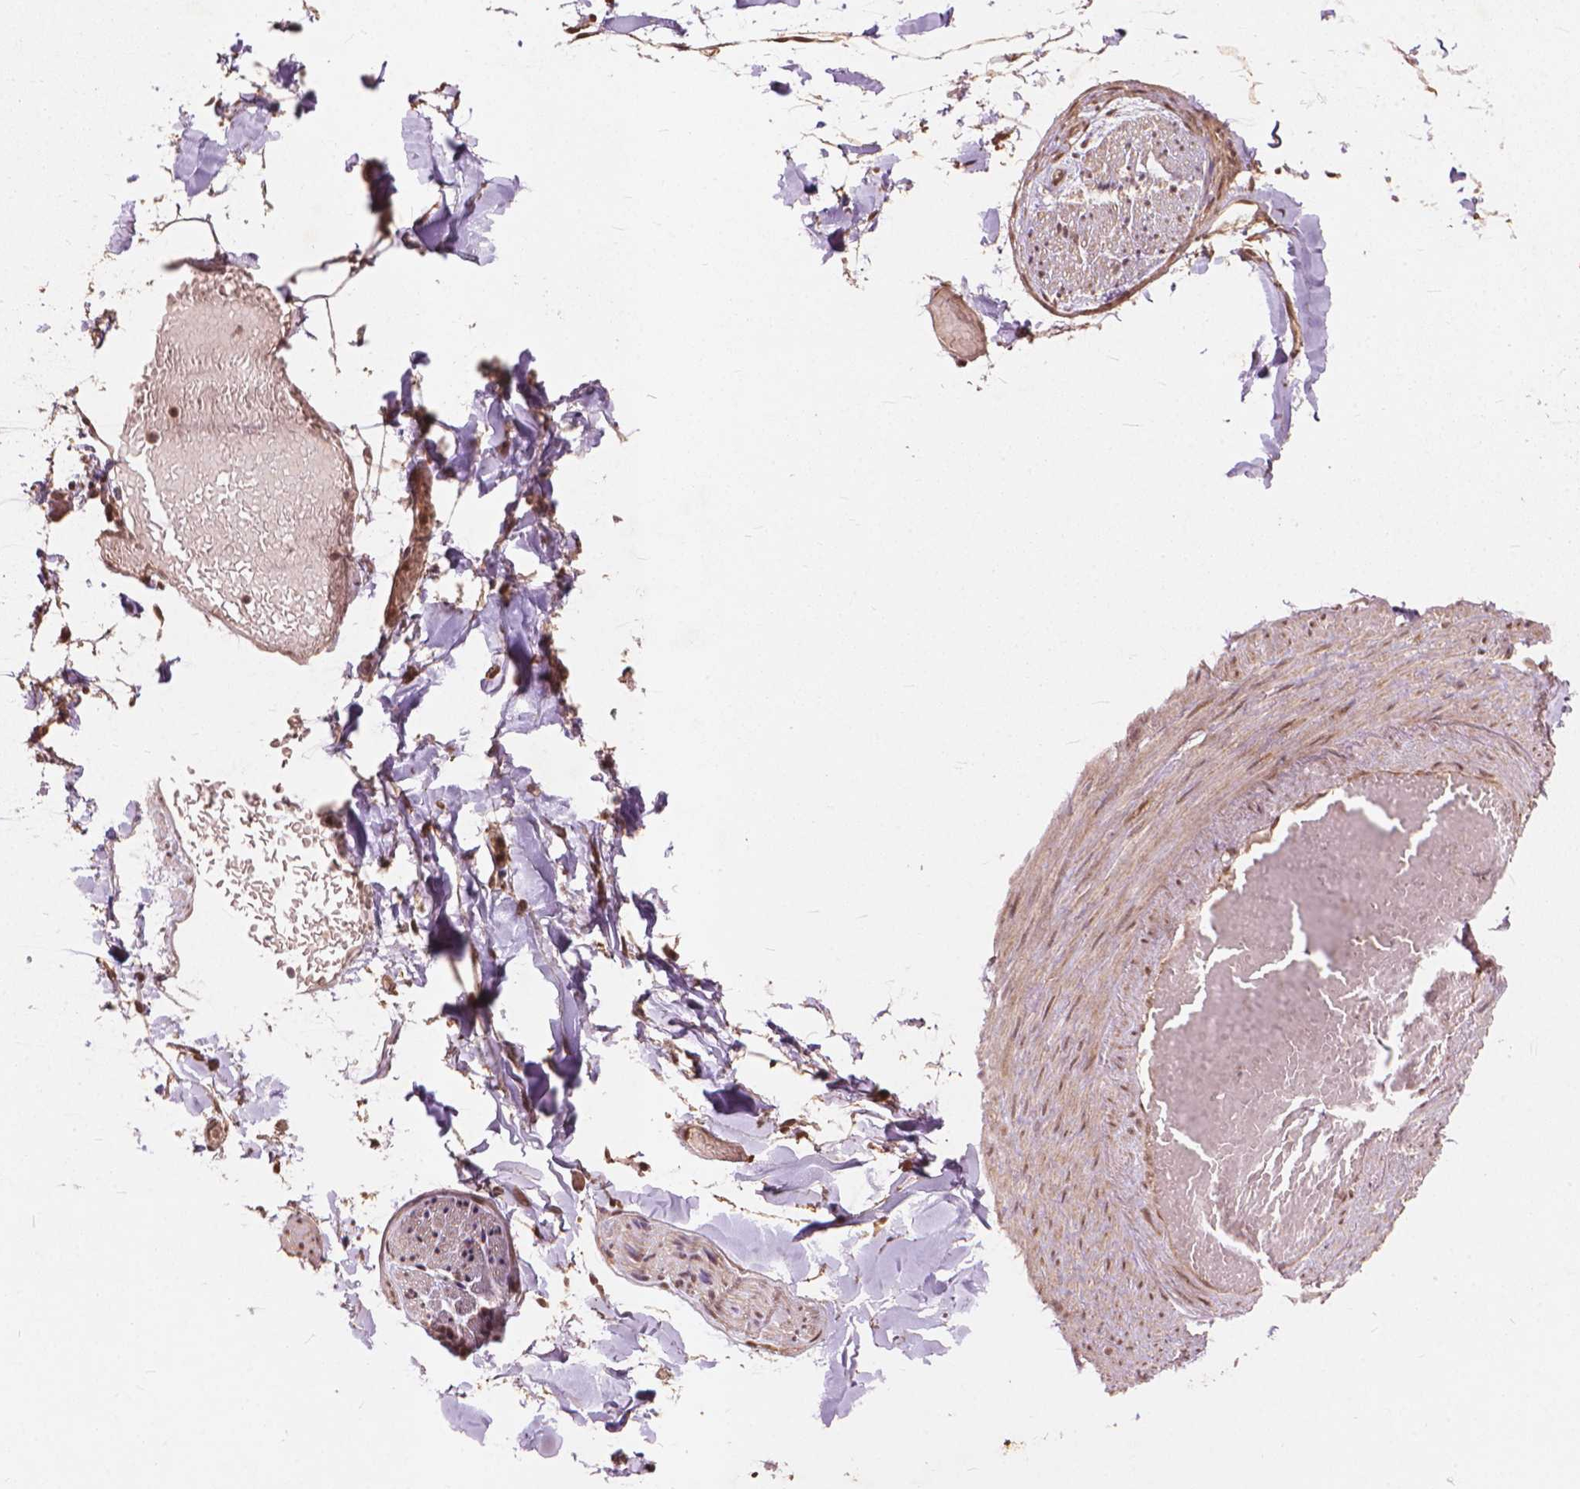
{"staining": {"intensity": "moderate", "quantity": "25%-75%", "location": "nuclear"}, "tissue": "adipose tissue", "cell_type": "Adipocytes", "image_type": "normal", "snomed": [{"axis": "morphology", "description": "Normal tissue, NOS"}, {"axis": "topography", "description": "Gallbladder"}, {"axis": "topography", "description": "Peripheral nerve tissue"}], "caption": "IHC photomicrograph of benign adipose tissue stained for a protein (brown), which displays medium levels of moderate nuclear staining in approximately 25%-75% of adipocytes.", "gene": "SSU72", "patient": {"sex": "female", "age": 45}}